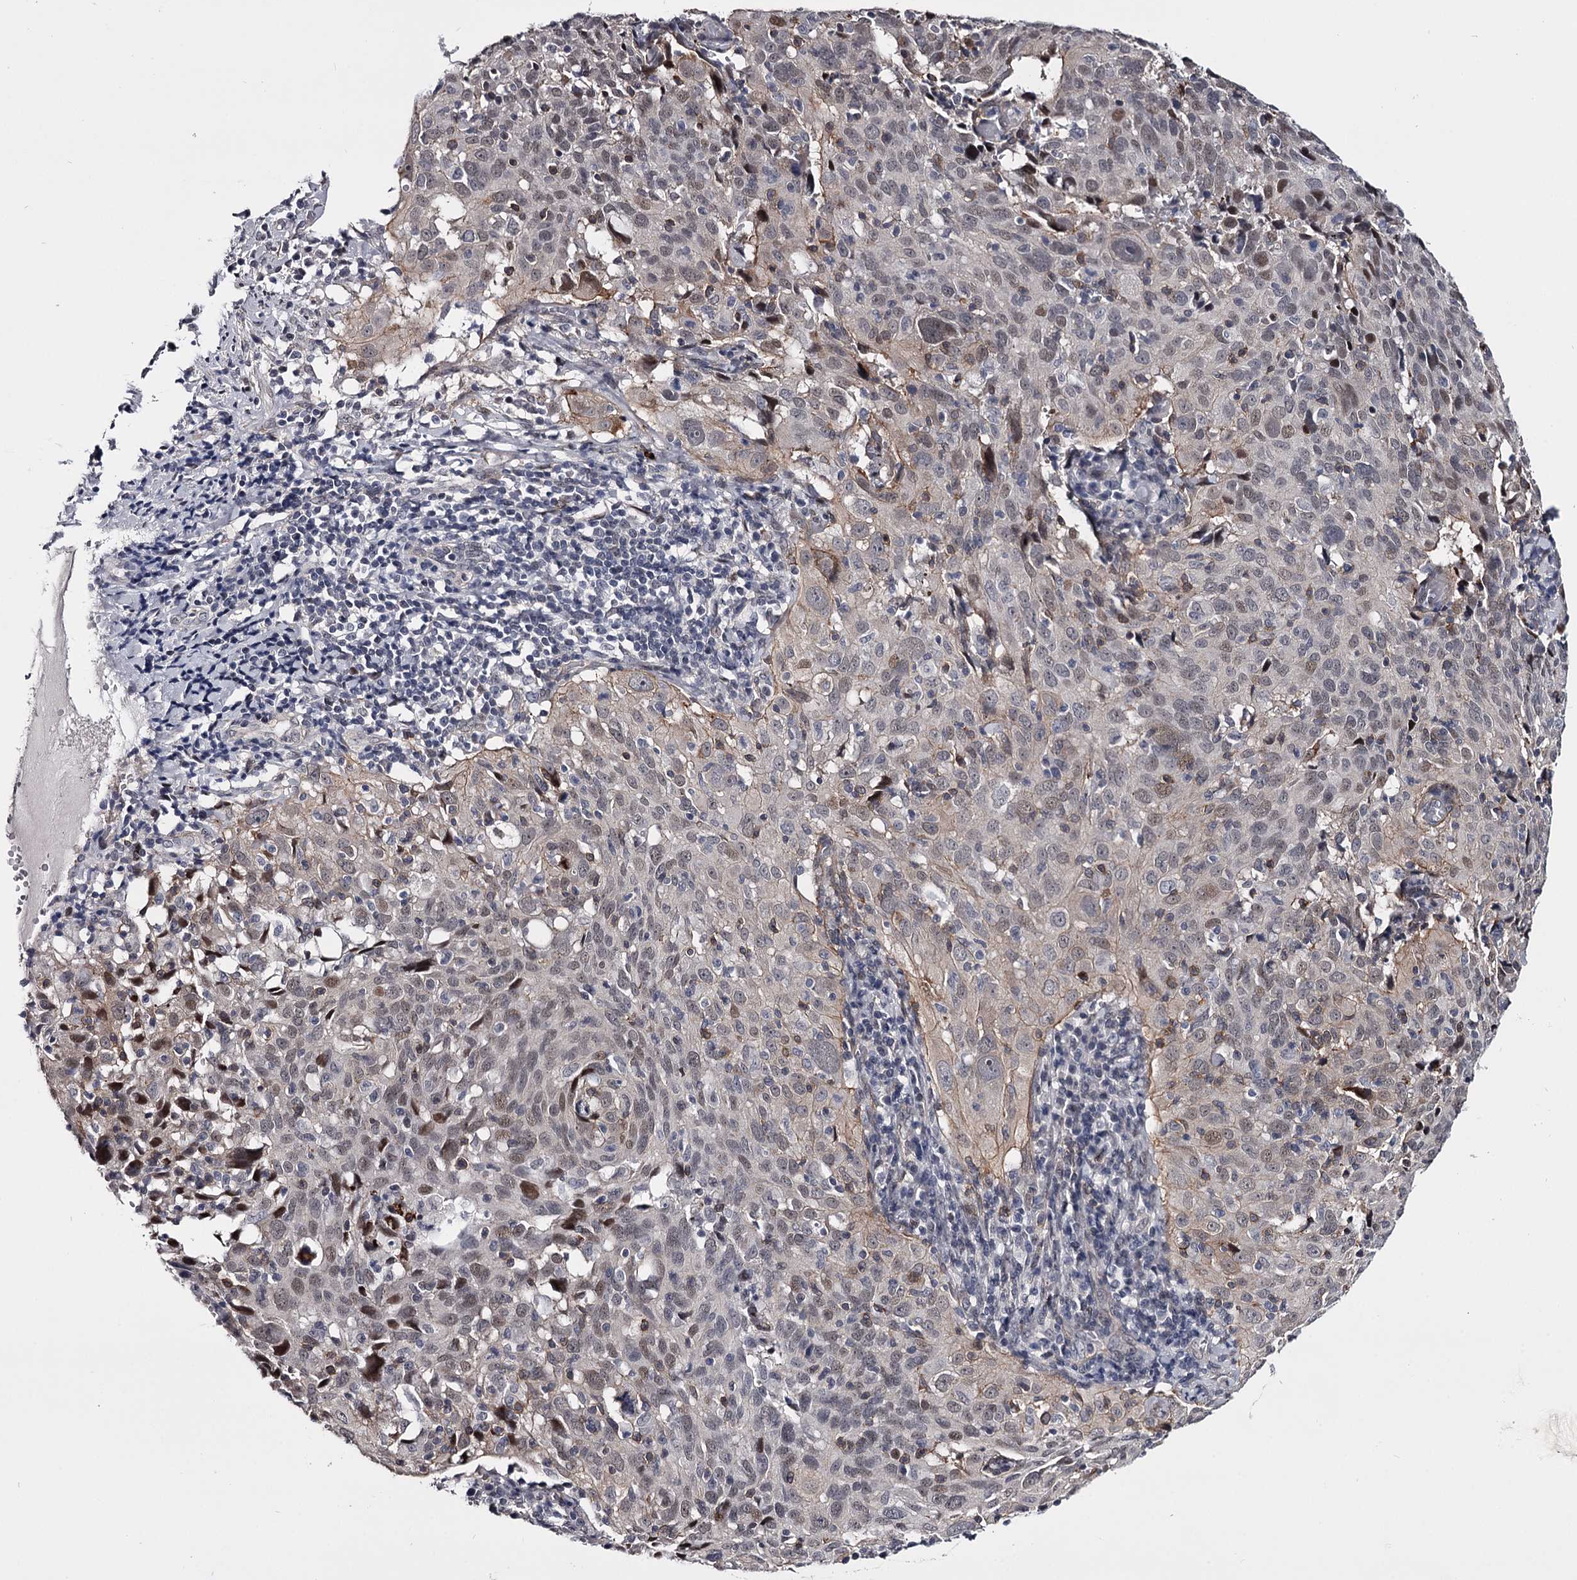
{"staining": {"intensity": "weak", "quantity": "<25%", "location": "nuclear"}, "tissue": "cervical cancer", "cell_type": "Tumor cells", "image_type": "cancer", "snomed": [{"axis": "morphology", "description": "Squamous cell carcinoma, NOS"}, {"axis": "topography", "description": "Cervix"}], "caption": "IHC of cervical cancer shows no positivity in tumor cells. The staining is performed using DAB (3,3'-diaminobenzidine) brown chromogen with nuclei counter-stained in using hematoxylin.", "gene": "OVOL2", "patient": {"sex": "female", "age": 31}}